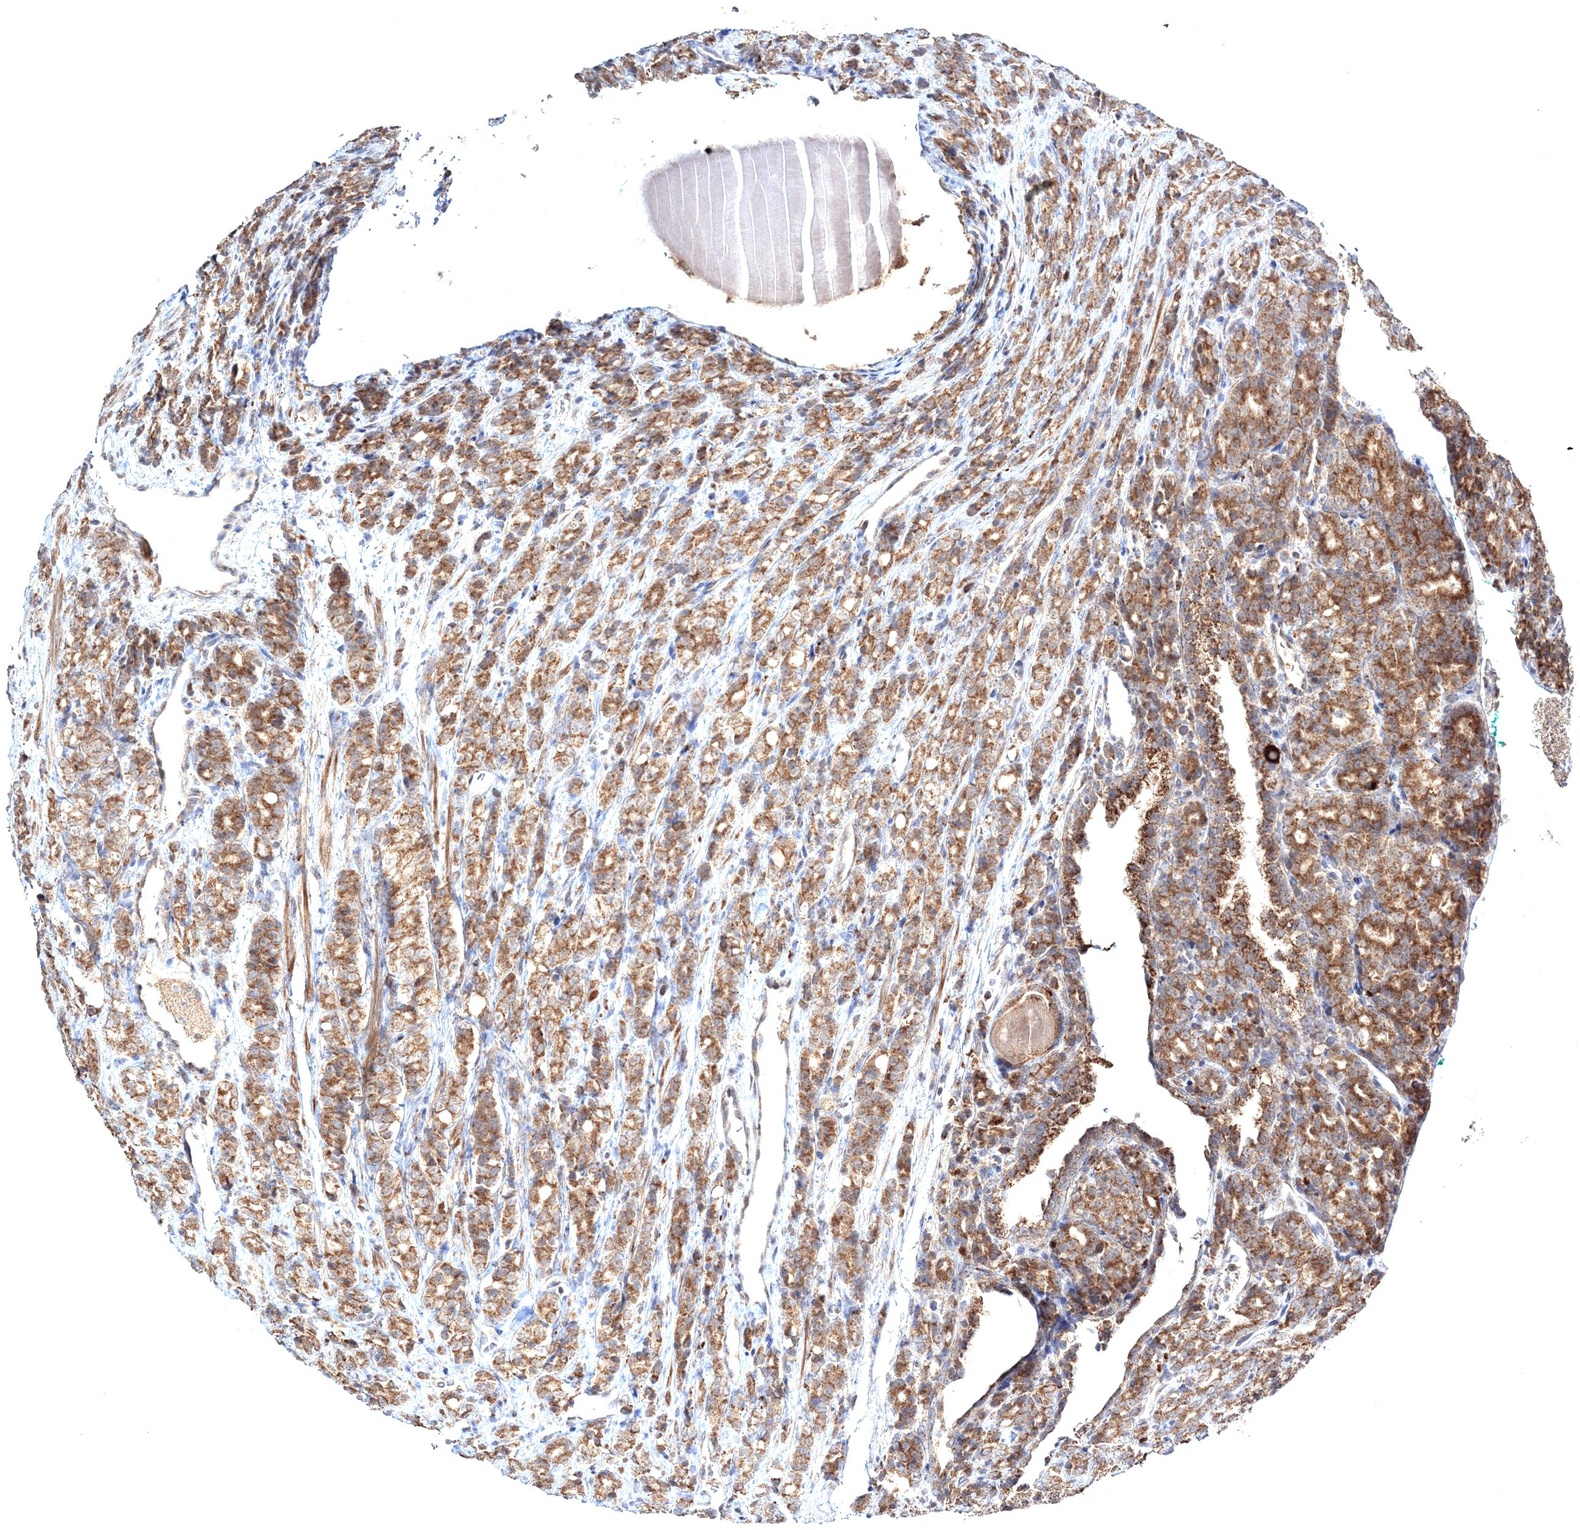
{"staining": {"intensity": "moderate", "quantity": ">75%", "location": "cytoplasmic/membranous"}, "tissue": "prostate cancer", "cell_type": "Tumor cells", "image_type": "cancer", "snomed": [{"axis": "morphology", "description": "Adenocarcinoma, High grade"}, {"axis": "topography", "description": "Prostate"}], "caption": "A brown stain highlights moderate cytoplasmic/membranous staining of a protein in human prostate cancer (high-grade adenocarcinoma) tumor cells.", "gene": "PEX13", "patient": {"sex": "male", "age": 62}}